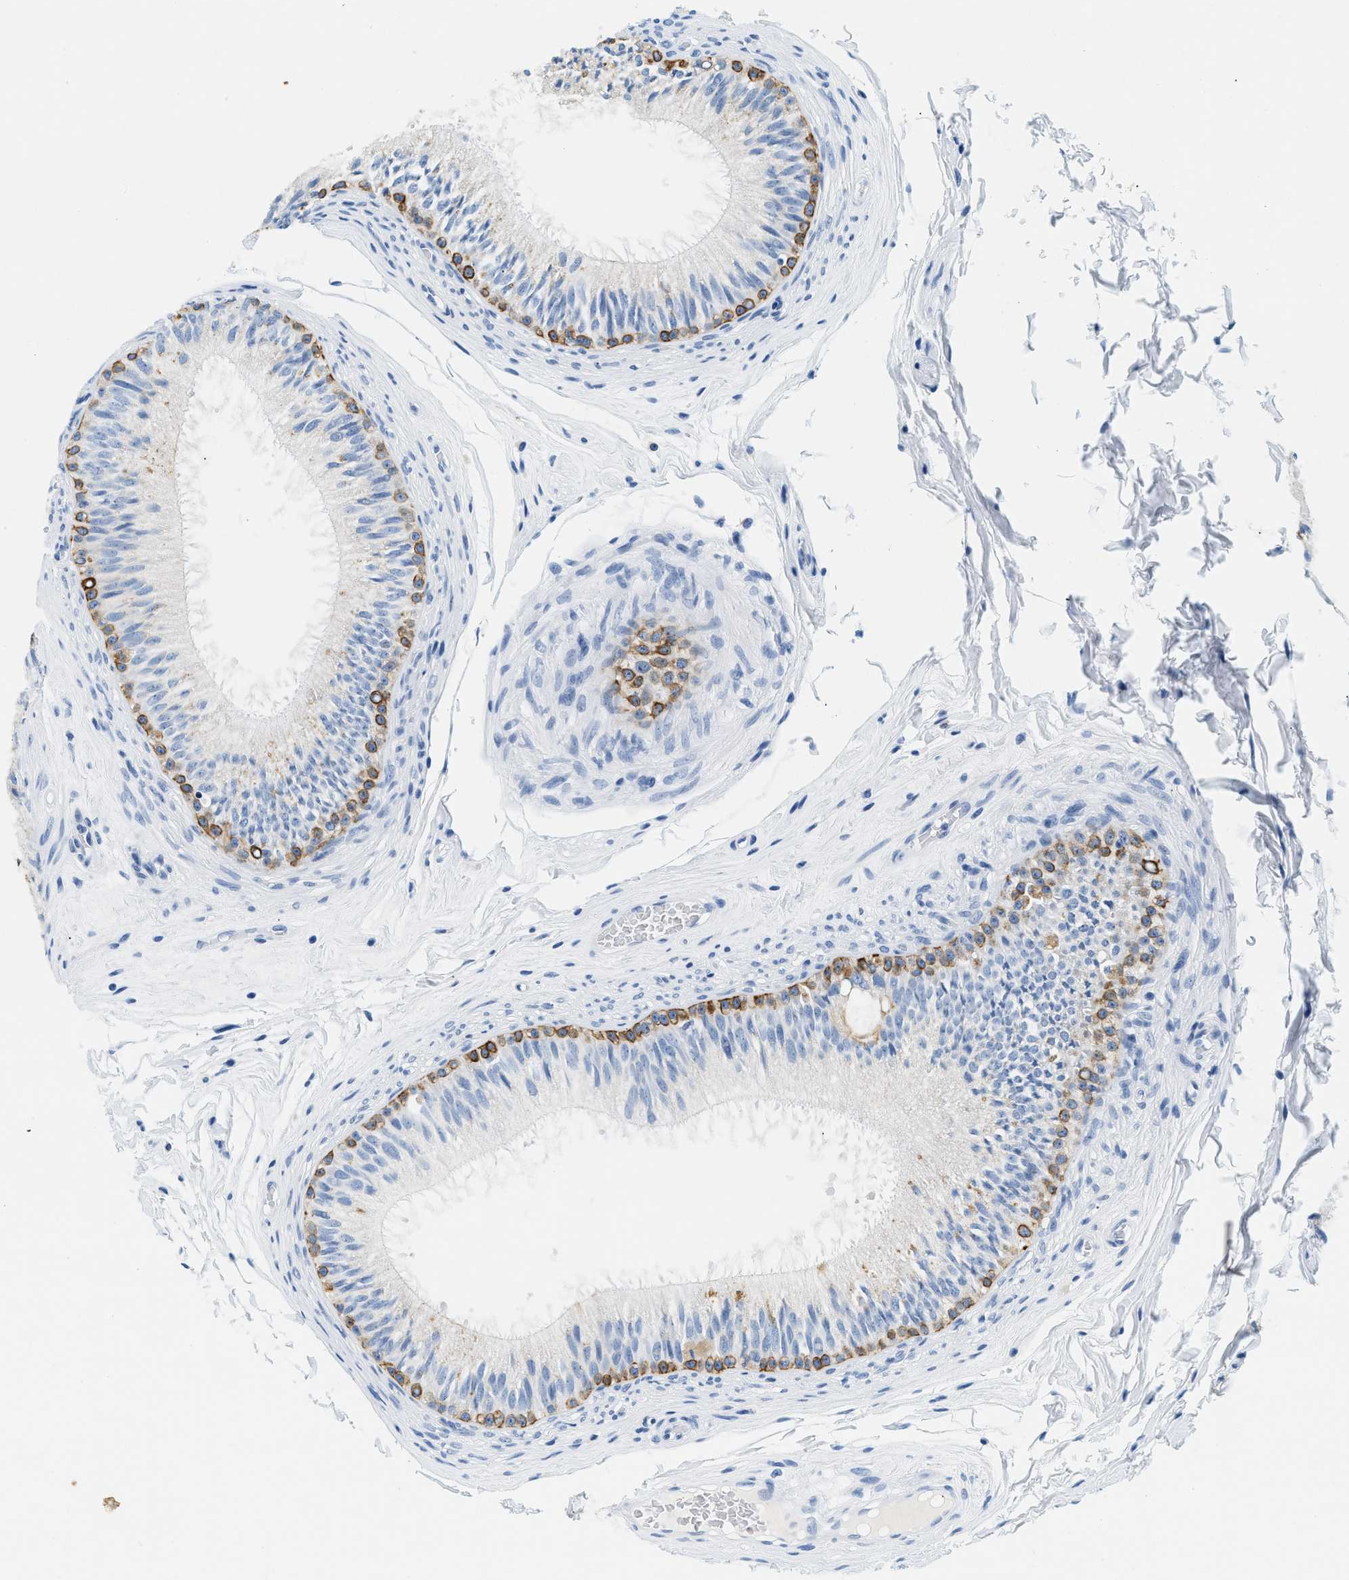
{"staining": {"intensity": "strong", "quantity": "25%-75%", "location": "cytoplasmic/membranous"}, "tissue": "epididymis", "cell_type": "Glandular cells", "image_type": "normal", "snomed": [{"axis": "morphology", "description": "Normal tissue, NOS"}, {"axis": "topography", "description": "Testis"}, {"axis": "topography", "description": "Epididymis"}], "caption": "The histopathology image displays staining of normal epididymis, revealing strong cytoplasmic/membranous protein staining (brown color) within glandular cells. The protein is stained brown, and the nuclei are stained in blue (DAB (3,3'-diaminobenzidine) IHC with brightfield microscopy, high magnification).", "gene": "STXBP2", "patient": {"sex": "male", "age": 36}}